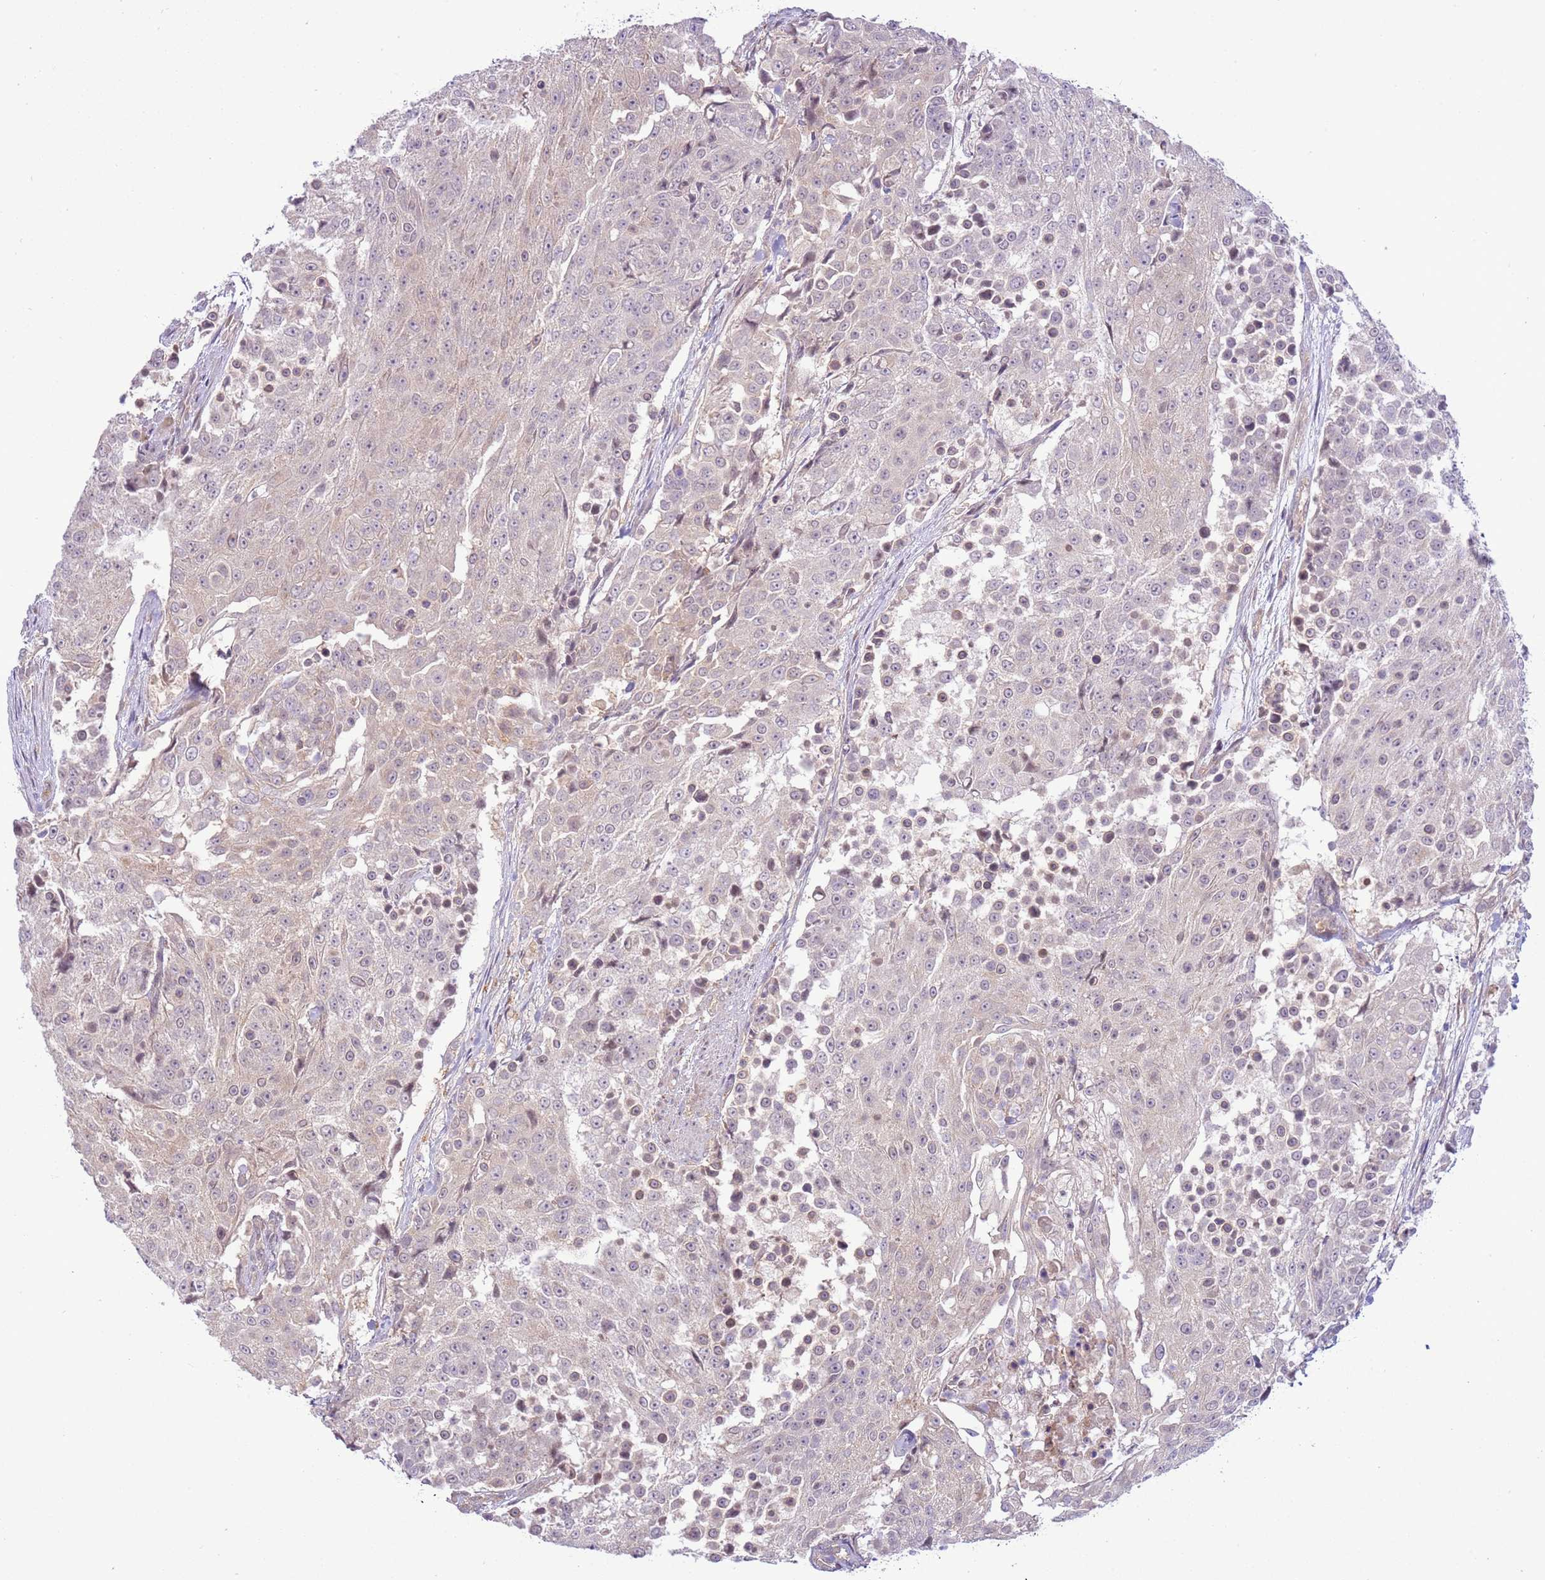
{"staining": {"intensity": "negative", "quantity": "none", "location": "none"}, "tissue": "urothelial cancer", "cell_type": "Tumor cells", "image_type": "cancer", "snomed": [{"axis": "morphology", "description": "Urothelial carcinoma, High grade"}, {"axis": "topography", "description": "Urinary bladder"}], "caption": "Histopathology image shows no significant protein expression in tumor cells of urothelial carcinoma (high-grade).", "gene": "SCARA3", "patient": {"sex": "female", "age": 63}}